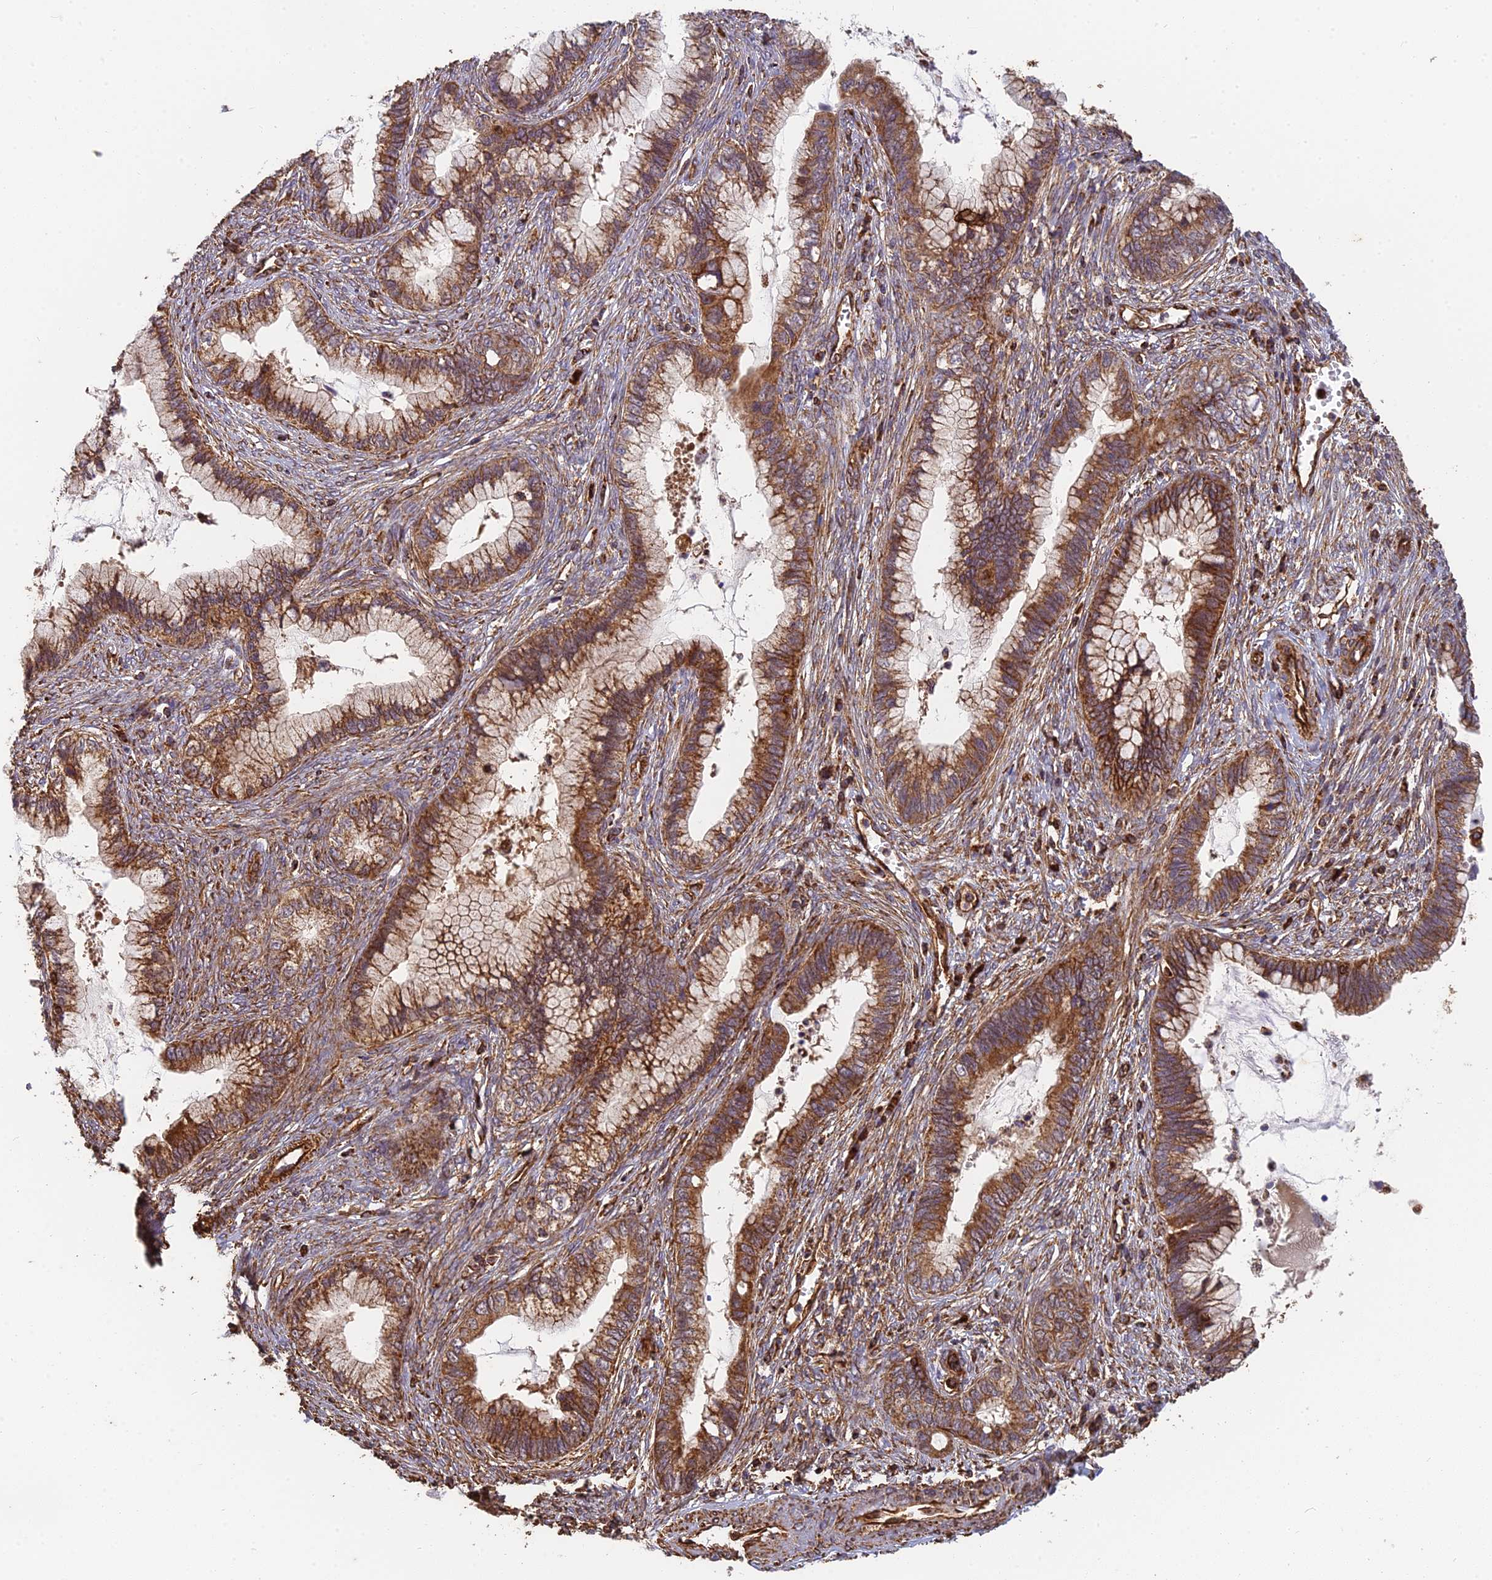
{"staining": {"intensity": "moderate", "quantity": ">75%", "location": "cytoplasmic/membranous"}, "tissue": "cervical cancer", "cell_type": "Tumor cells", "image_type": "cancer", "snomed": [{"axis": "morphology", "description": "Adenocarcinoma, NOS"}, {"axis": "topography", "description": "Cervix"}], "caption": "Immunohistochemistry of human cervical cancer (adenocarcinoma) displays medium levels of moderate cytoplasmic/membranous expression in about >75% of tumor cells.", "gene": "DSTYK", "patient": {"sex": "female", "age": 44}}